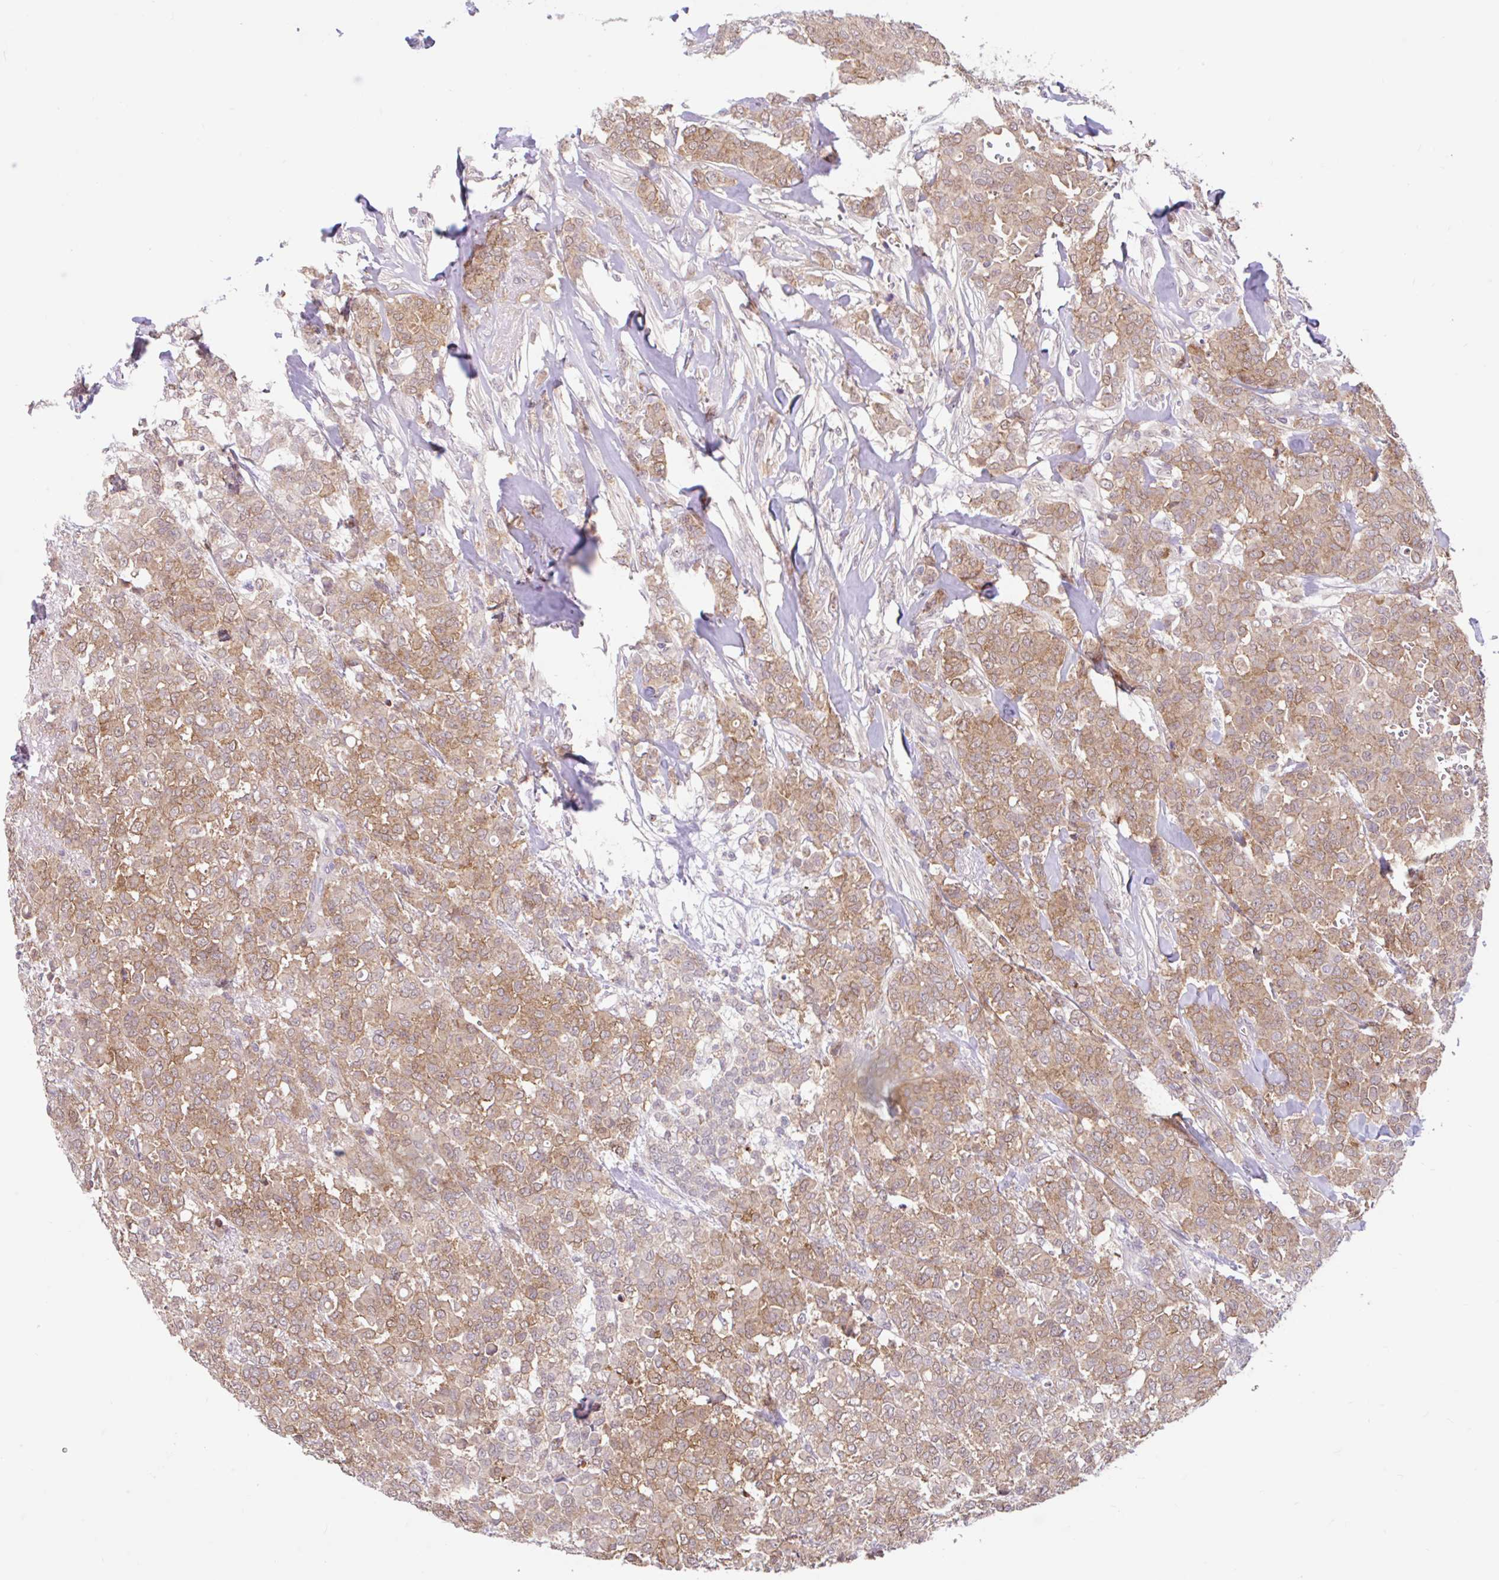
{"staining": {"intensity": "moderate", "quantity": ">75%", "location": "cytoplasmic/membranous"}, "tissue": "breast cancer", "cell_type": "Tumor cells", "image_type": "cancer", "snomed": [{"axis": "morphology", "description": "Lobular carcinoma"}, {"axis": "topography", "description": "Breast"}], "caption": "Lobular carcinoma (breast) was stained to show a protein in brown. There is medium levels of moderate cytoplasmic/membranous staining in about >75% of tumor cells.", "gene": "RALBP1", "patient": {"sex": "female", "age": 91}}